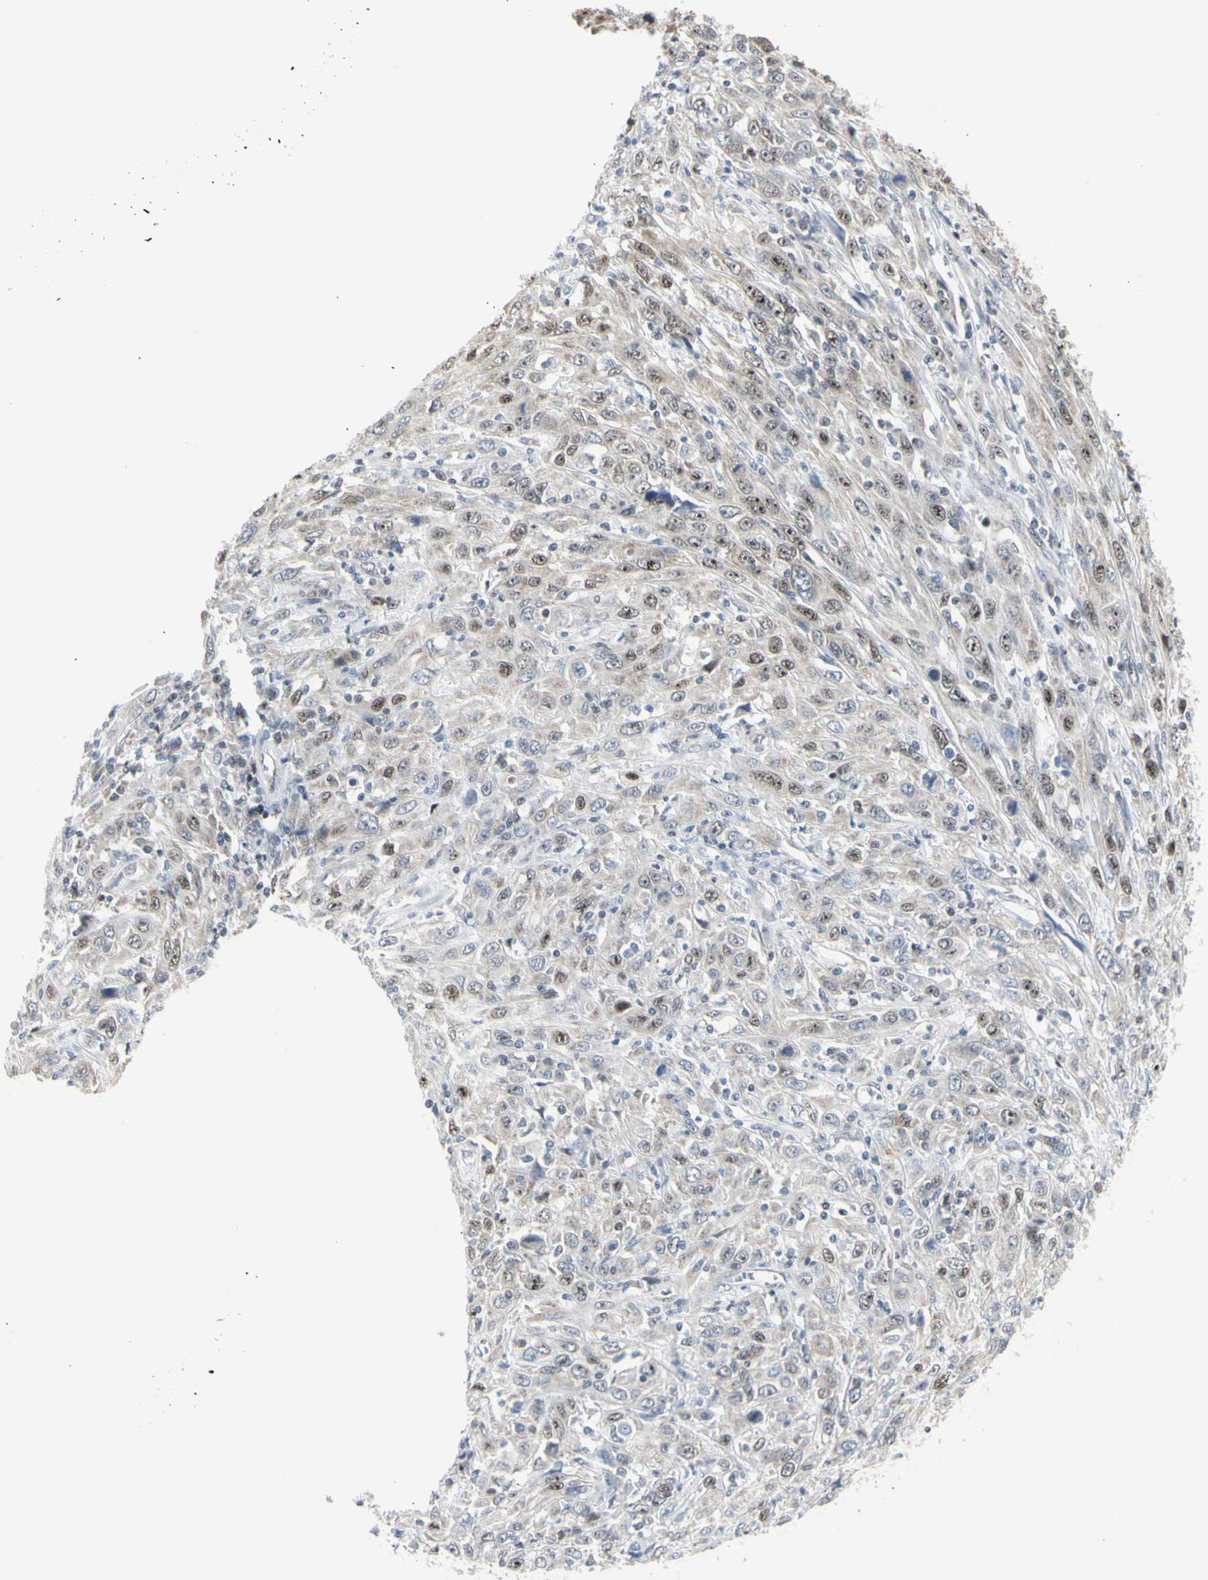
{"staining": {"intensity": "weak", "quantity": "25%-75%", "location": "nuclear"}, "tissue": "cervical cancer", "cell_type": "Tumor cells", "image_type": "cancer", "snomed": [{"axis": "morphology", "description": "Squamous cell carcinoma, NOS"}, {"axis": "topography", "description": "Cervix"}], "caption": "Weak nuclear protein expression is identified in about 25%-75% of tumor cells in cervical squamous cell carcinoma. (DAB (3,3'-diaminobenzidine) = brown stain, brightfield microscopy at high magnification).", "gene": "DHRS7B", "patient": {"sex": "female", "age": 46}}